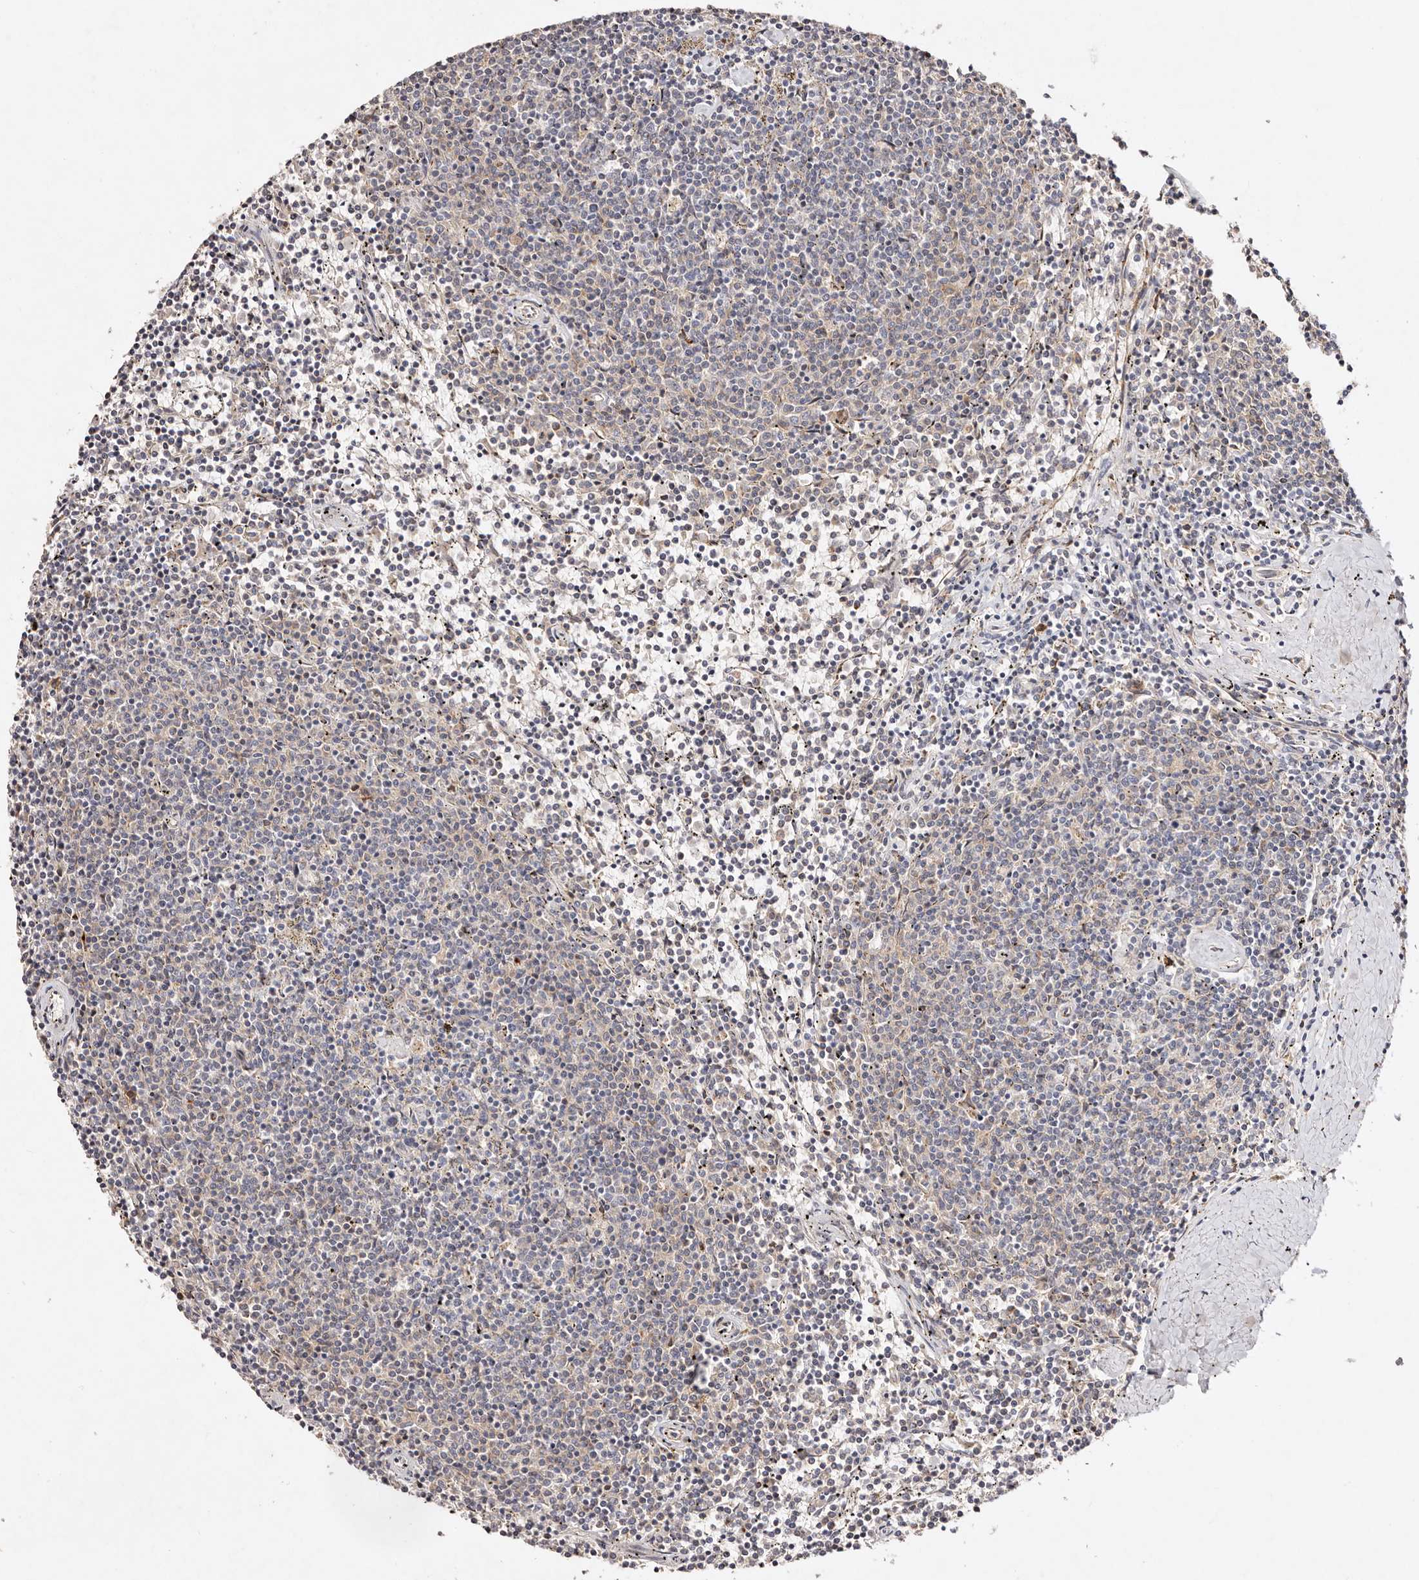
{"staining": {"intensity": "negative", "quantity": "none", "location": "none"}, "tissue": "lymphoma", "cell_type": "Tumor cells", "image_type": "cancer", "snomed": [{"axis": "morphology", "description": "Malignant lymphoma, non-Hodgkin's type, Low grade"}, {"axis": "topography", "description": "Spleen"}], "caption": "Human lymphoma stained for a protein using IHC shows no expression in tumor cells.", "gene": "SERPINH1", "patient": {"sex": "female", "age": 50}}